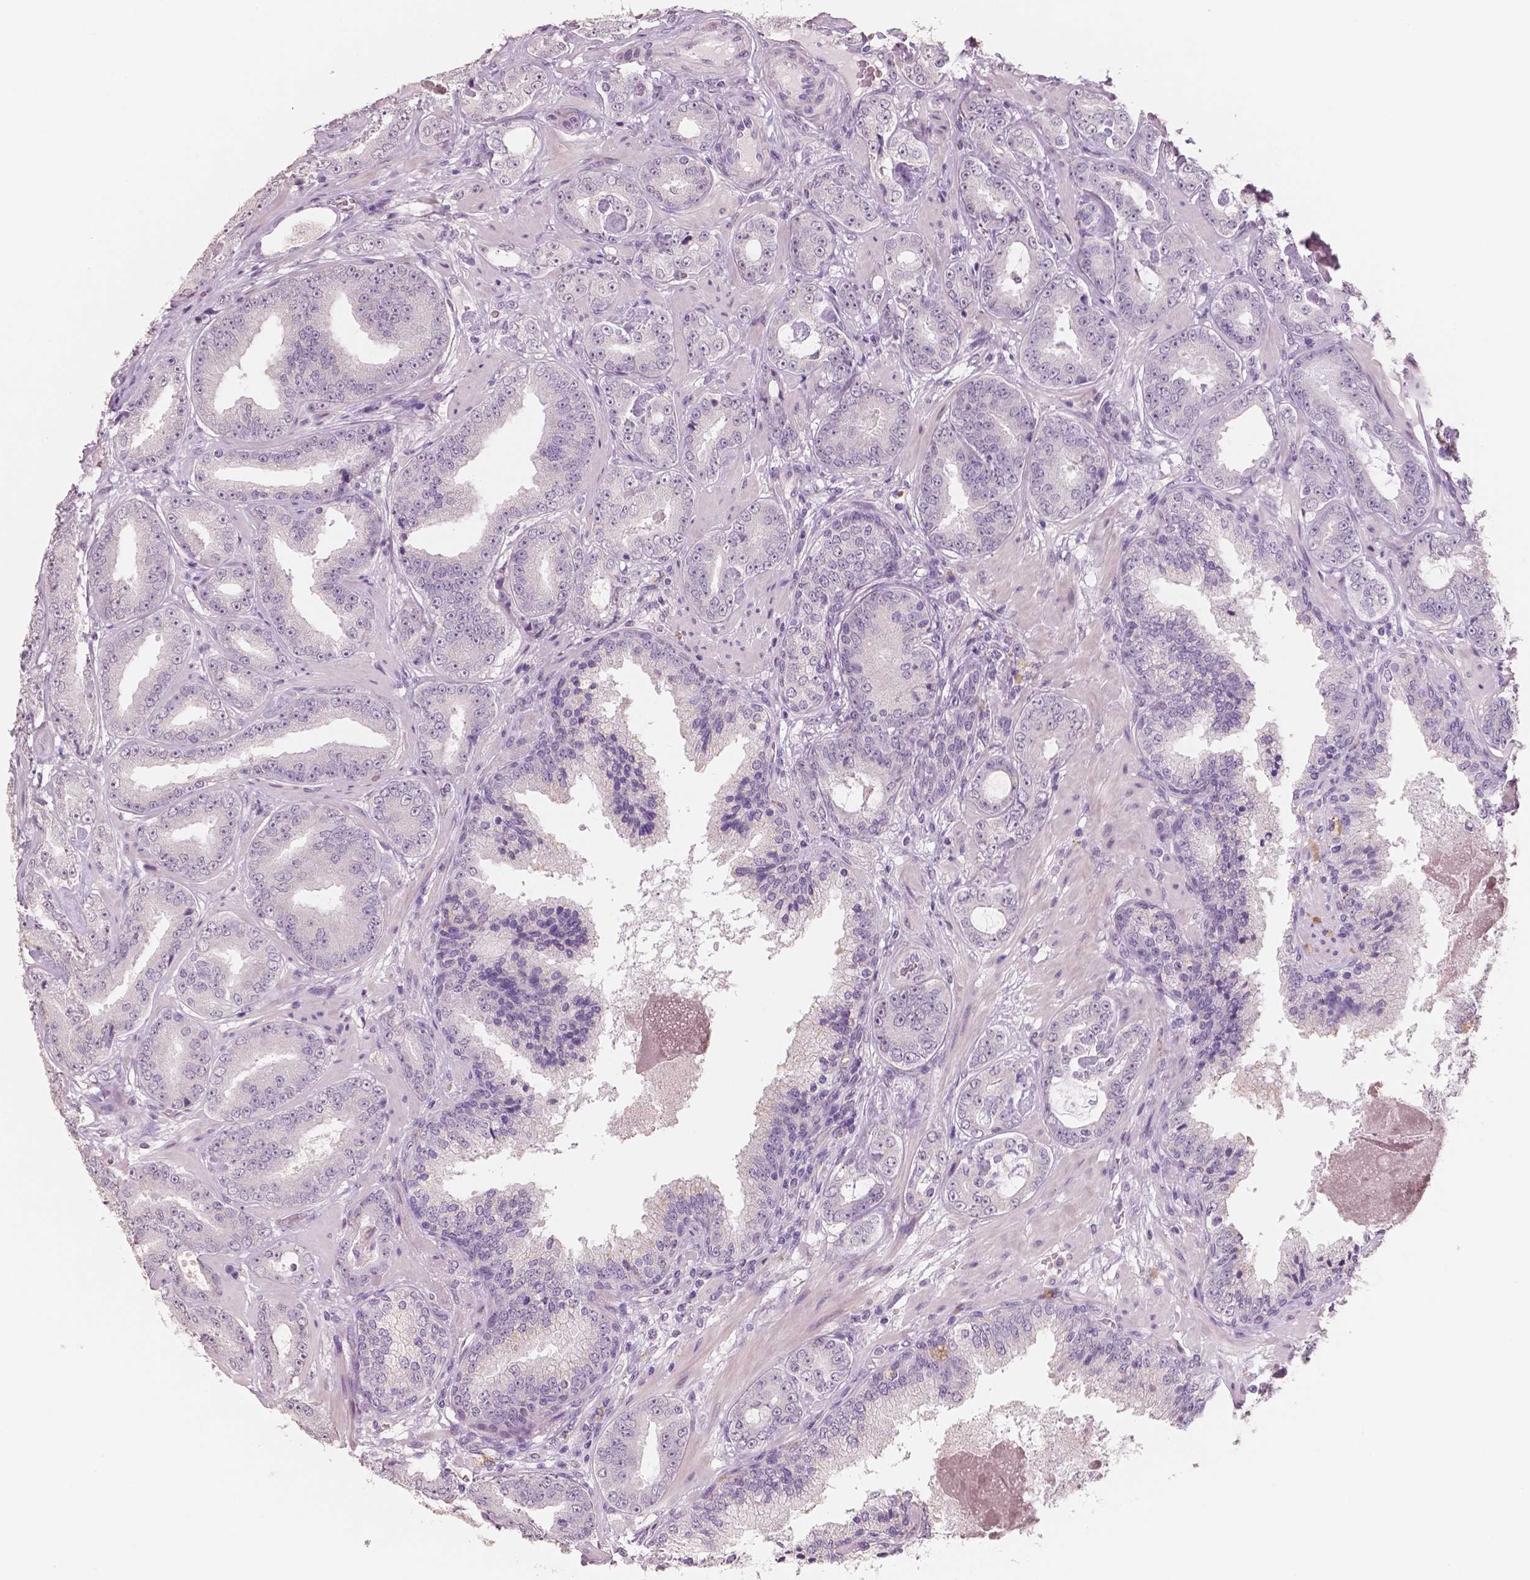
{"staining": {"intensity": "negative", "quantity": "none", "location": "none"}, "tissue": "prostate cancer", "cell_type": "Tumor cells", "image_type": "cancer", "snomed": [{"axis": "morphology", "description": "Adenocarcinoma, Low grade"}, {"axis": "topography", "description": "Prostate"}], "caption": "This micrograph is of prostate low-grade adenocarcinoma stained with immunohistochemistry to label a protein in brown with the nuclei are counter-stained blue. There is no expression in tumor cells.", "gene": "NECAB1", "patient": {"sex": "male", "age": 60}}